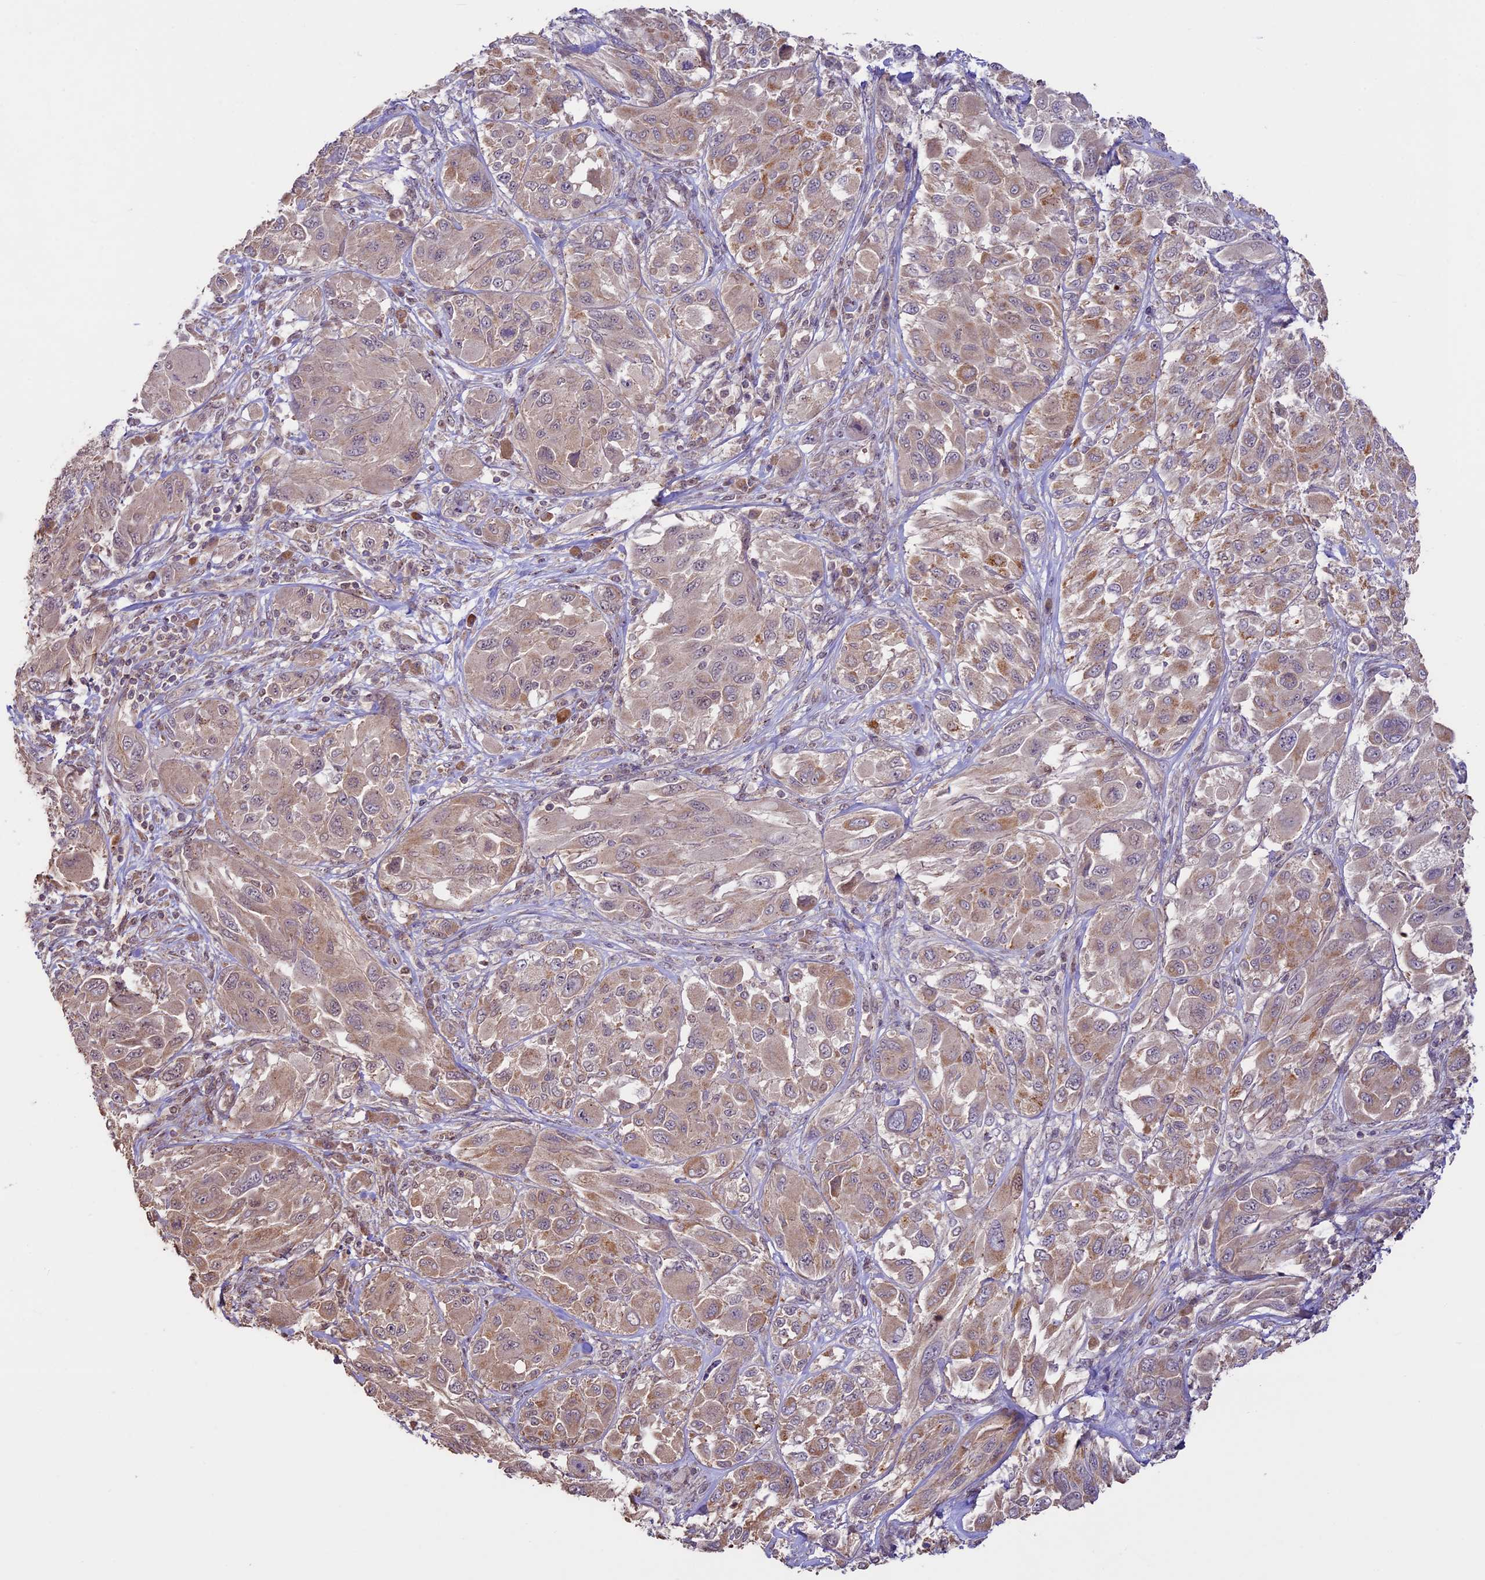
{"staining": {"intensity": "moderate", "quantity": "<25%", "location": "cytoplasmic/membranous"}, "tissue": "melanoma", "cell_type": "Tumor cells", "image_type": "cancer", "snomed": [{"axis": "morphology", "description": "Malignant melanoma, NOS"}, {"axis": "topography", "description": "Skin"}], "caption": "Human melanoma stained with a brown dye exhibits moderate cytoplasmic/membranous positive expression in about <25% of tumor cells.", "gene": "BCAS4", "patient": {"sex": "female", "age": 91}}